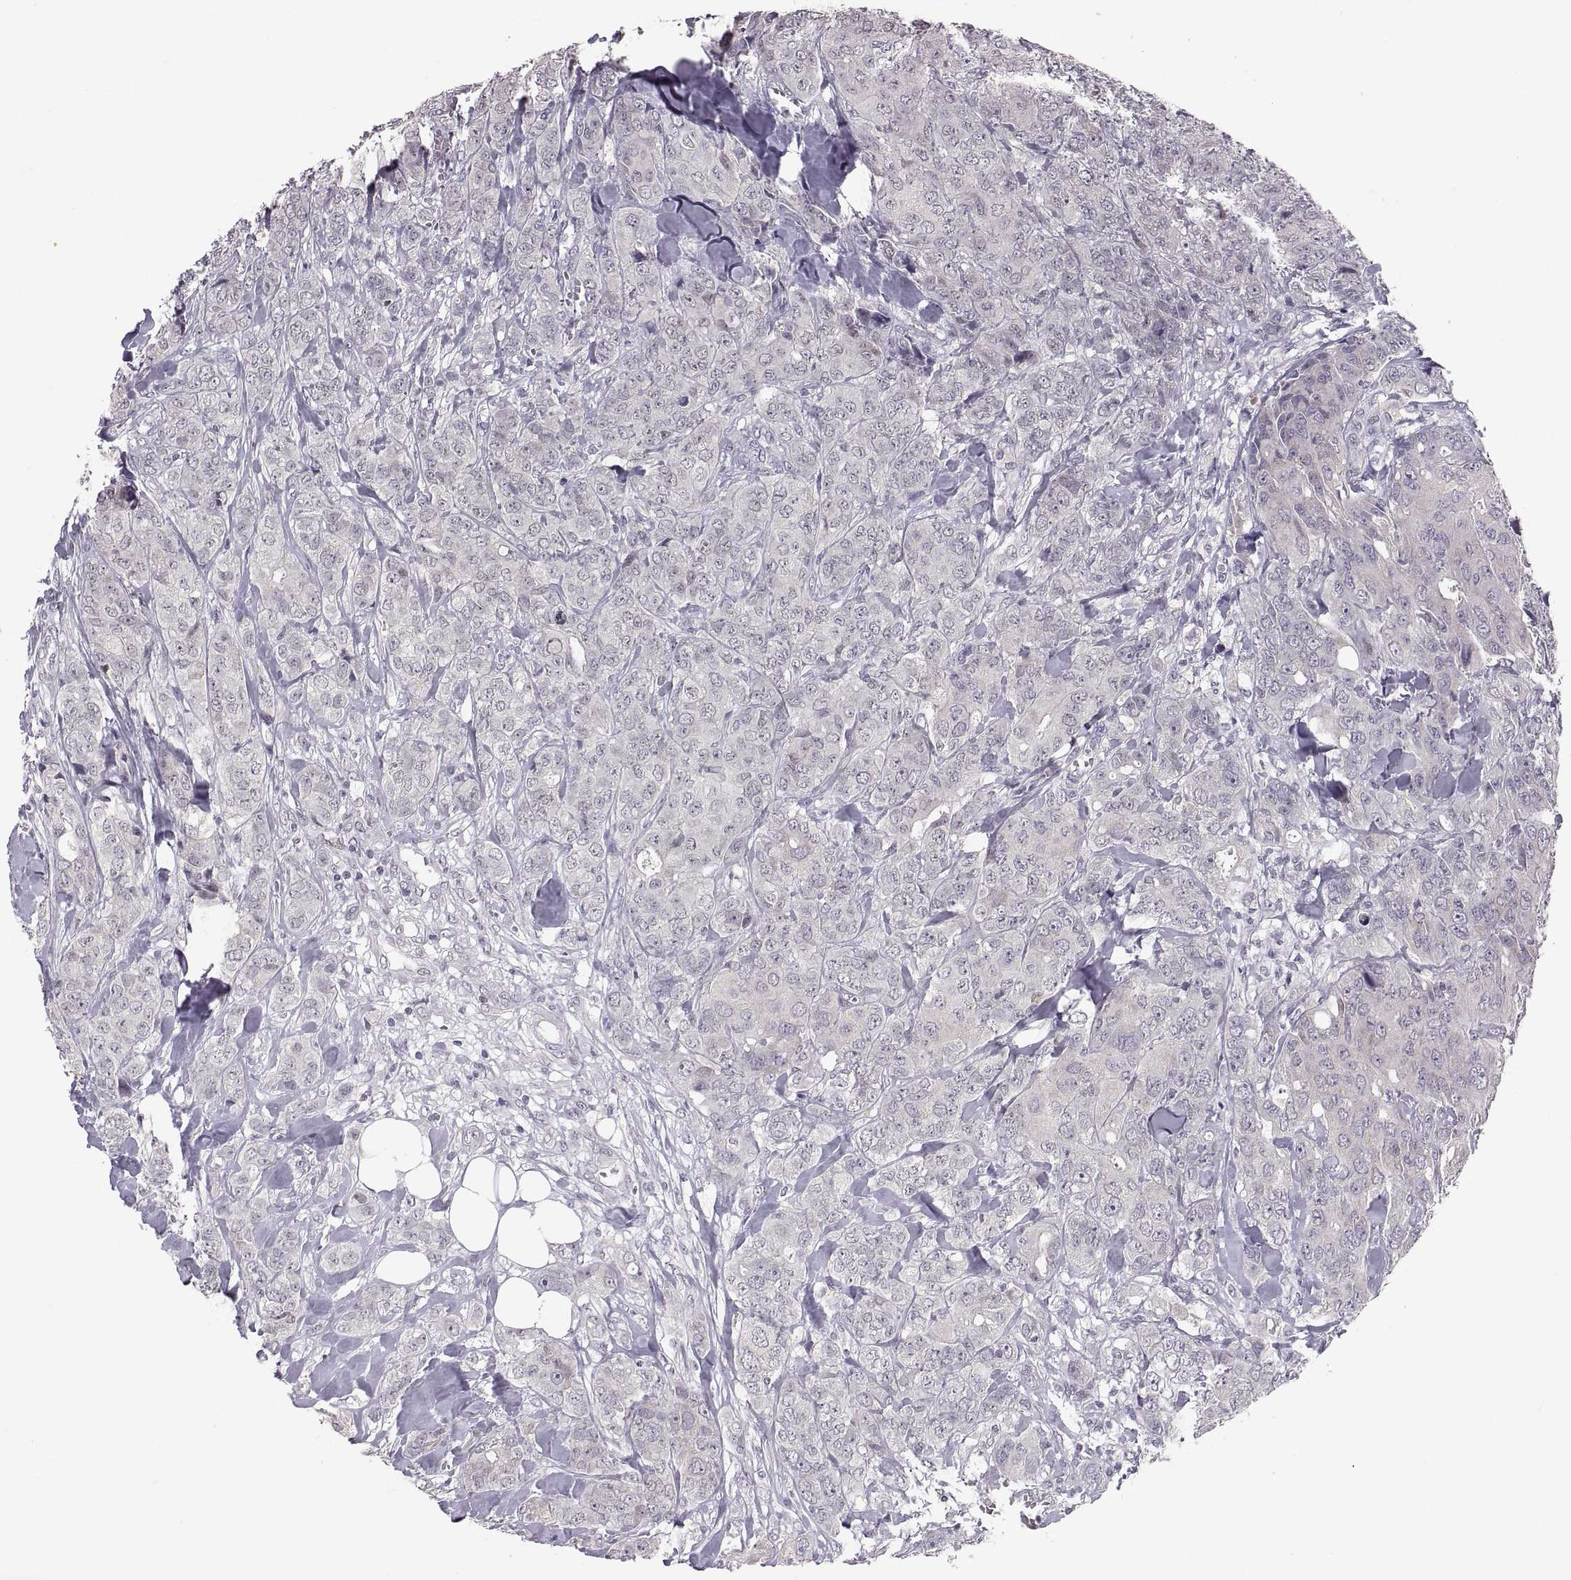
{"staining": {"intensity": "negative", "quantity": "none", "location": "none"}, "tissue": "breast cancer", "cell_type": "Tumor cells", "image_type": "cancer", "snomed": [{"axis": "morphology", "description": "Duct carcinoma"}, {"axis": "topography", "description": "Breast"}], "caption": "Intraductal carcinoma (breast) was stained to show a protein in brown. There is no significant staining in tumor cells. The staining is performed using DAB brown chromogen with nuclei counter-stained in using hematoxylin.", "gene": "SNAI1", "patient": {"sex": "female", "age": 43}}